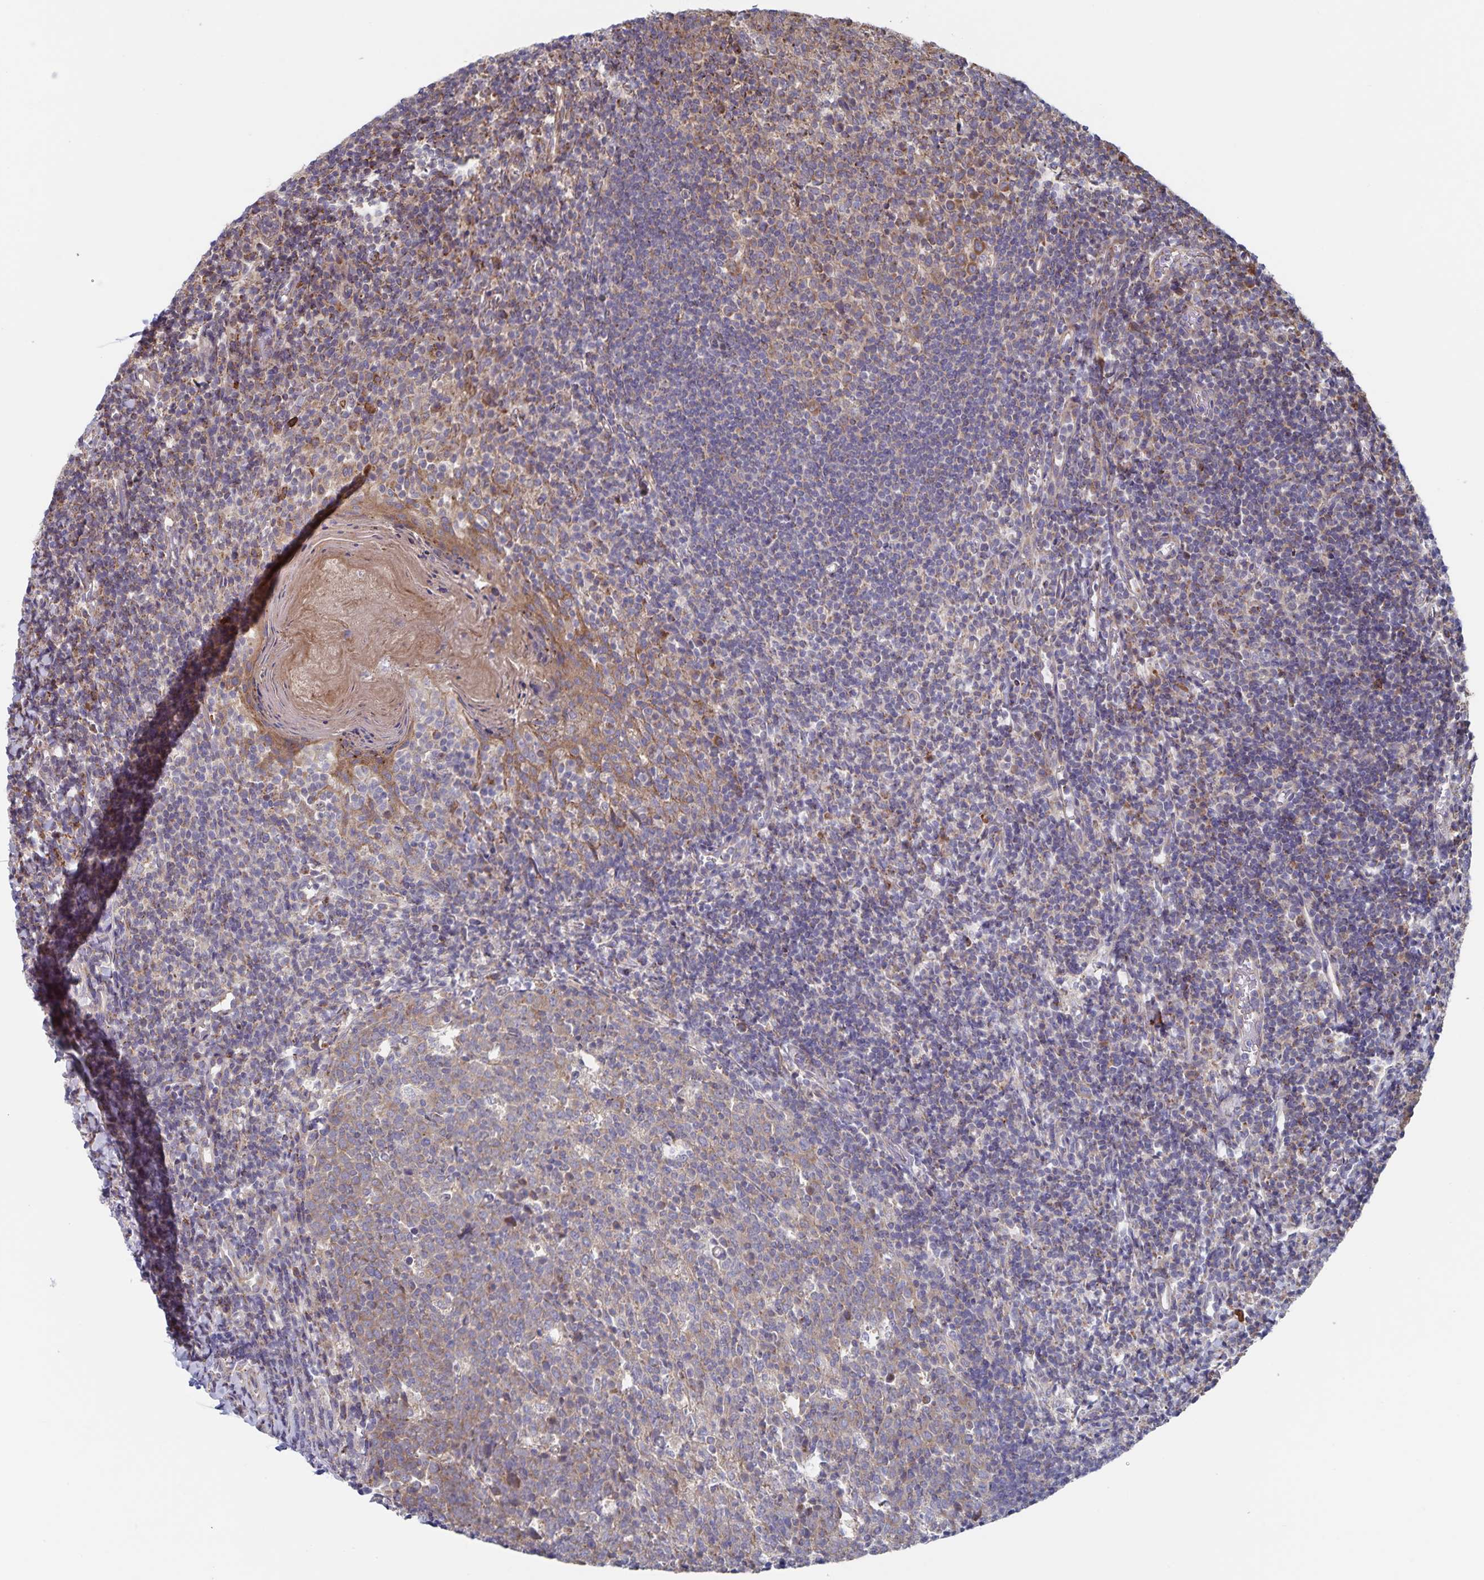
{"staining": {"intensity": "weak", "quantity": "<25%", "location": "cytoplasmic/membranous"}, "tissue": "tonsil", "cell_type": "Germinal center cells", "image_type": "normal", "snomed": [{"axis": "morphology", "description": "Normal tissue, NOS"}, {"axis": "topography", "description": "Tonsil"}], "caption": "This micrograph is of unremarkable tonsil stained with IHC to label a protein in brown with the nuclei are counter-stained blue. There is no staining in germinal center cells.", "gene": "ACACA", "patient": {"sex": "female", "age": 10}}